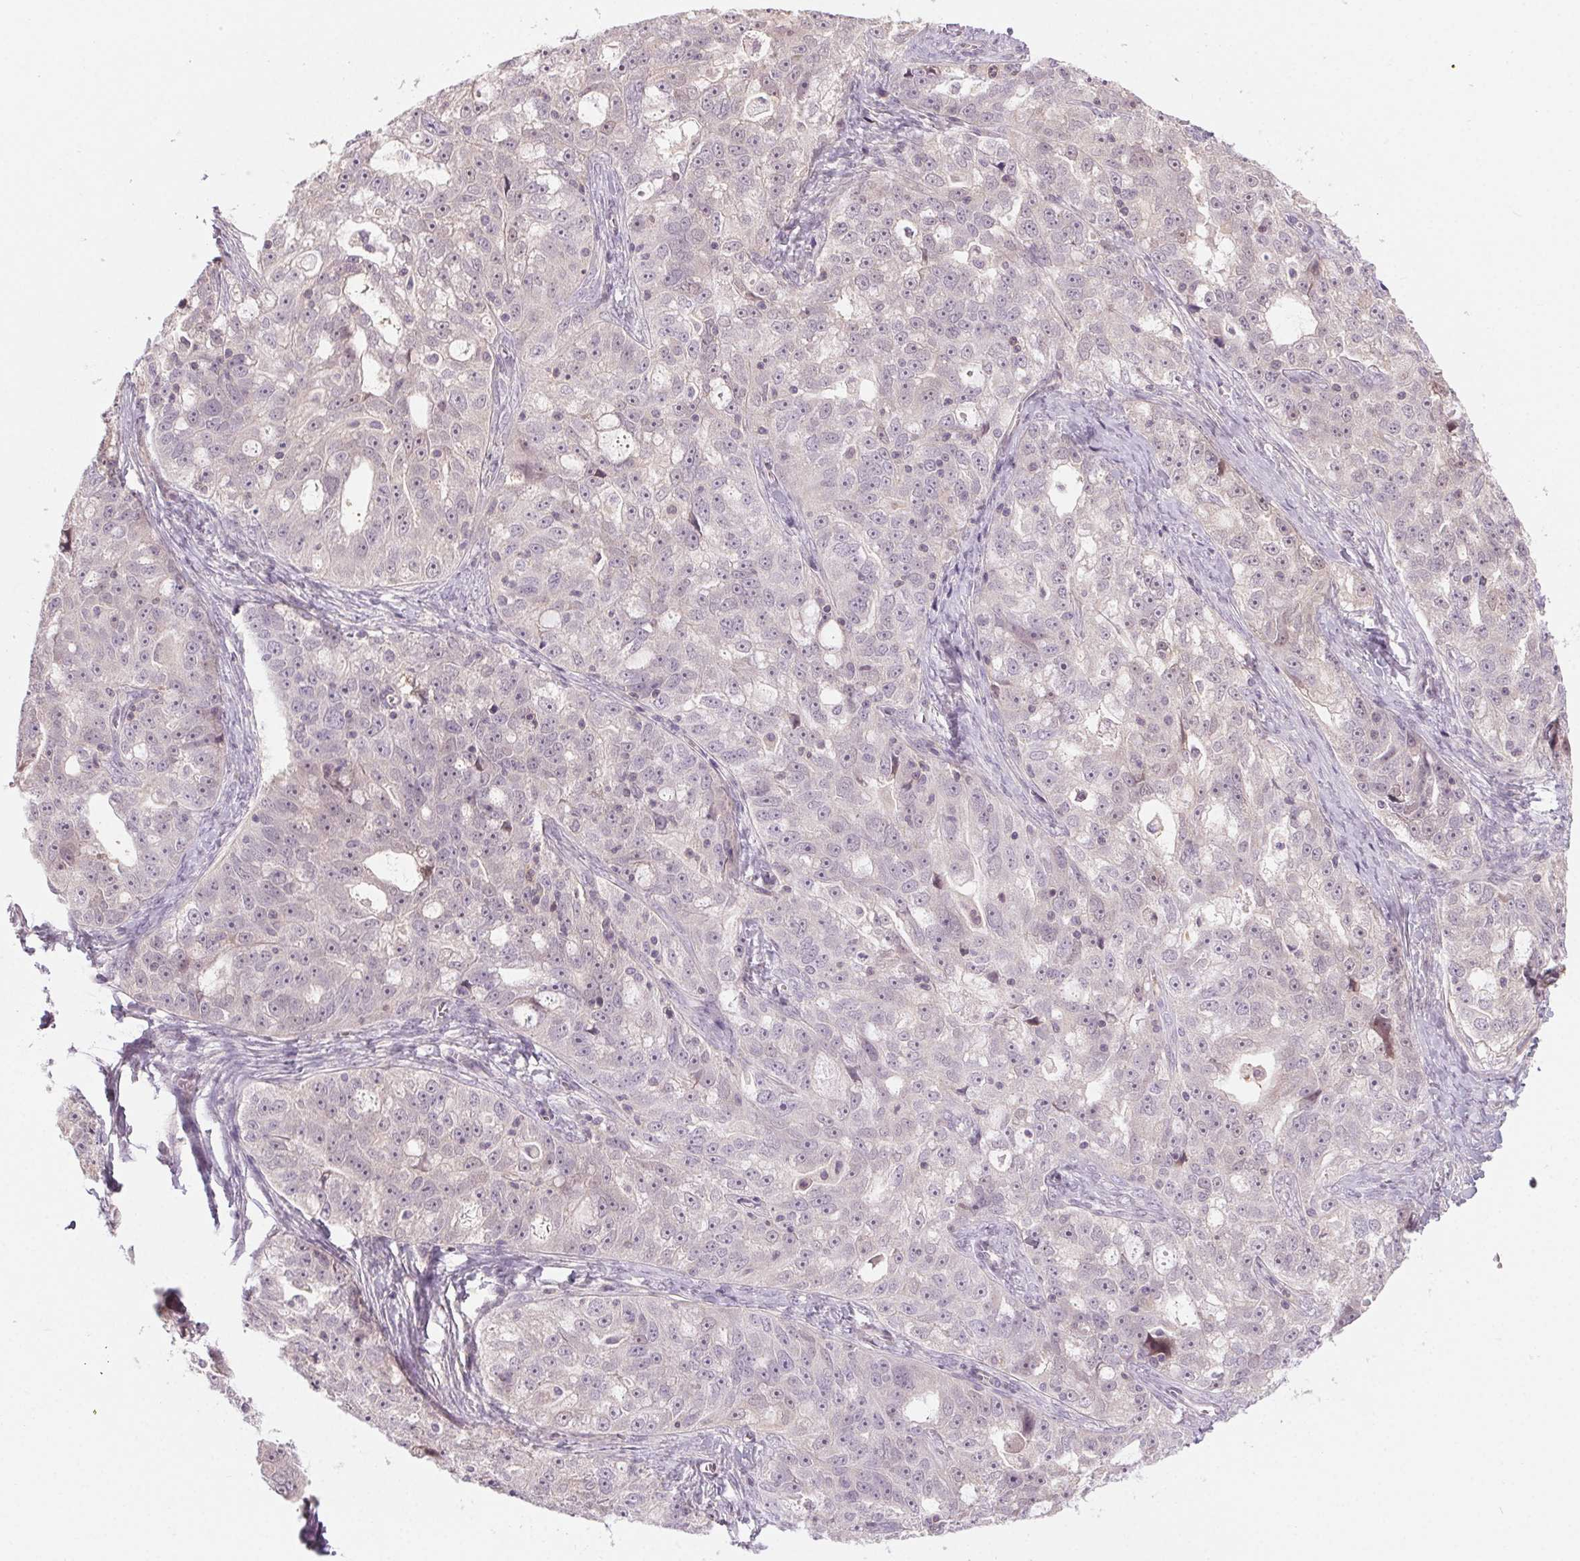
{"staining": {"intensity": "negative", "quantity": "none", "location": "none"}, "tissue": "ovarian cancer", "cell_type": "Tumor cells", "image_type": "cancer", "snomed": [{"axis": "morphology", "description": "Cystadenocarcinoma, serous, NOS"}, {"axis": "topography", "description": "Ovary"}], "caption": "This is an IHC photomicrograph of human serous cystadenocarcinoma (ovarian). There is no expression in tumor cells.", "gene": "HHLA2", "patient": {"sex": "female", "age": 51}}